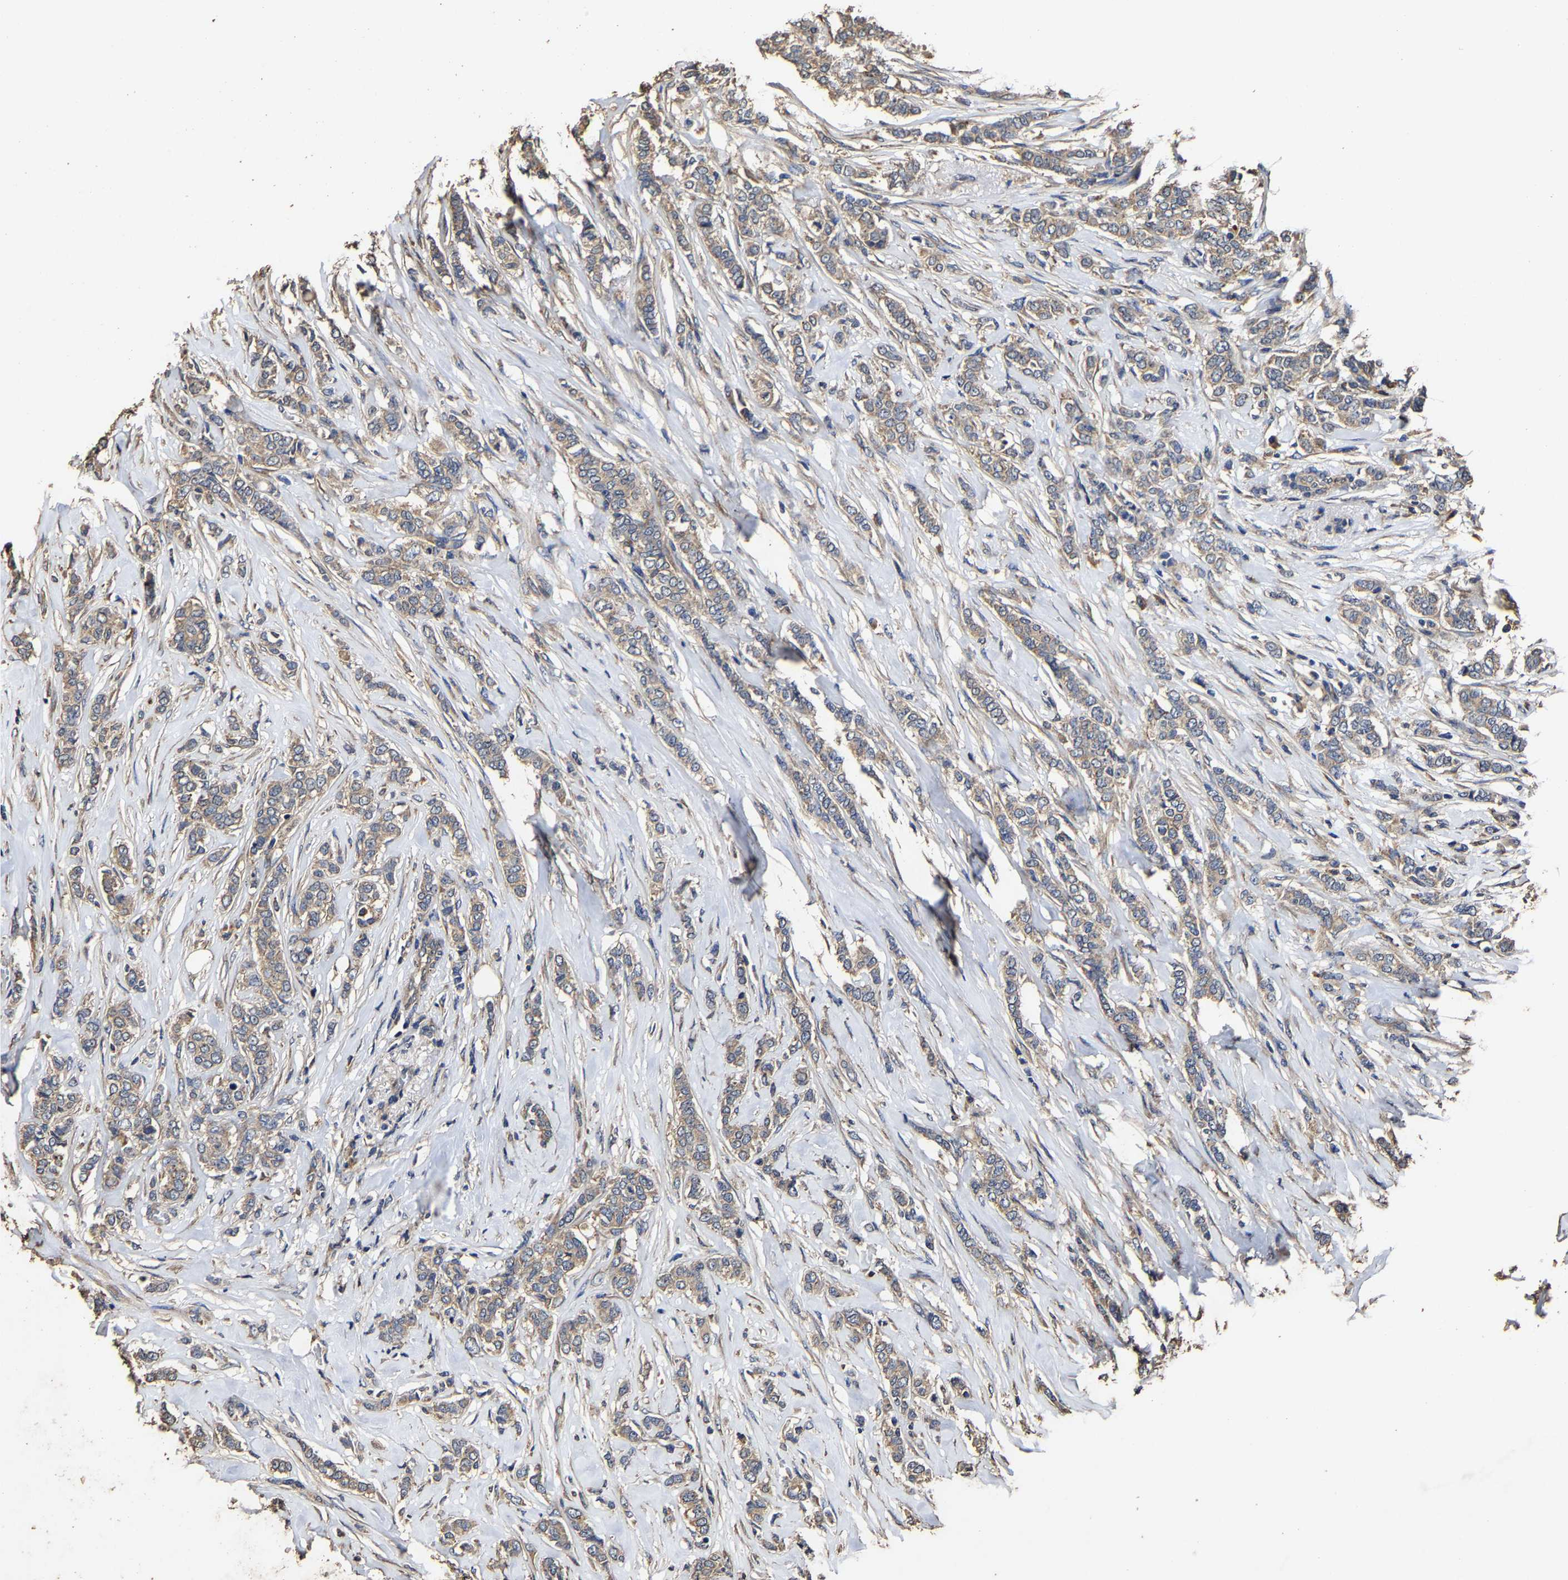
{"staining": {"intensity": "weak", "quantity": ">75%", "location": "cytoplasmic/membranous"}, "tissue": "breast cancer", "cell_type": "Tumor cells", "image_type": "cancer", "snomed": [{"axis": "morphology", "description": "Lobular carcinoma"}, {"axis": "topography", "description": "Skin"}, {"axis": "topography", "description": "Breast"}], "caption": "Immunohistochemical staining of breast lobular carcinoma demonstrates weak cytoplasmic/membranous protein expression in approximately >75% of tumor cells.", "gene": "PPM1K", "patient": {"sex": "female", "age": 46}}